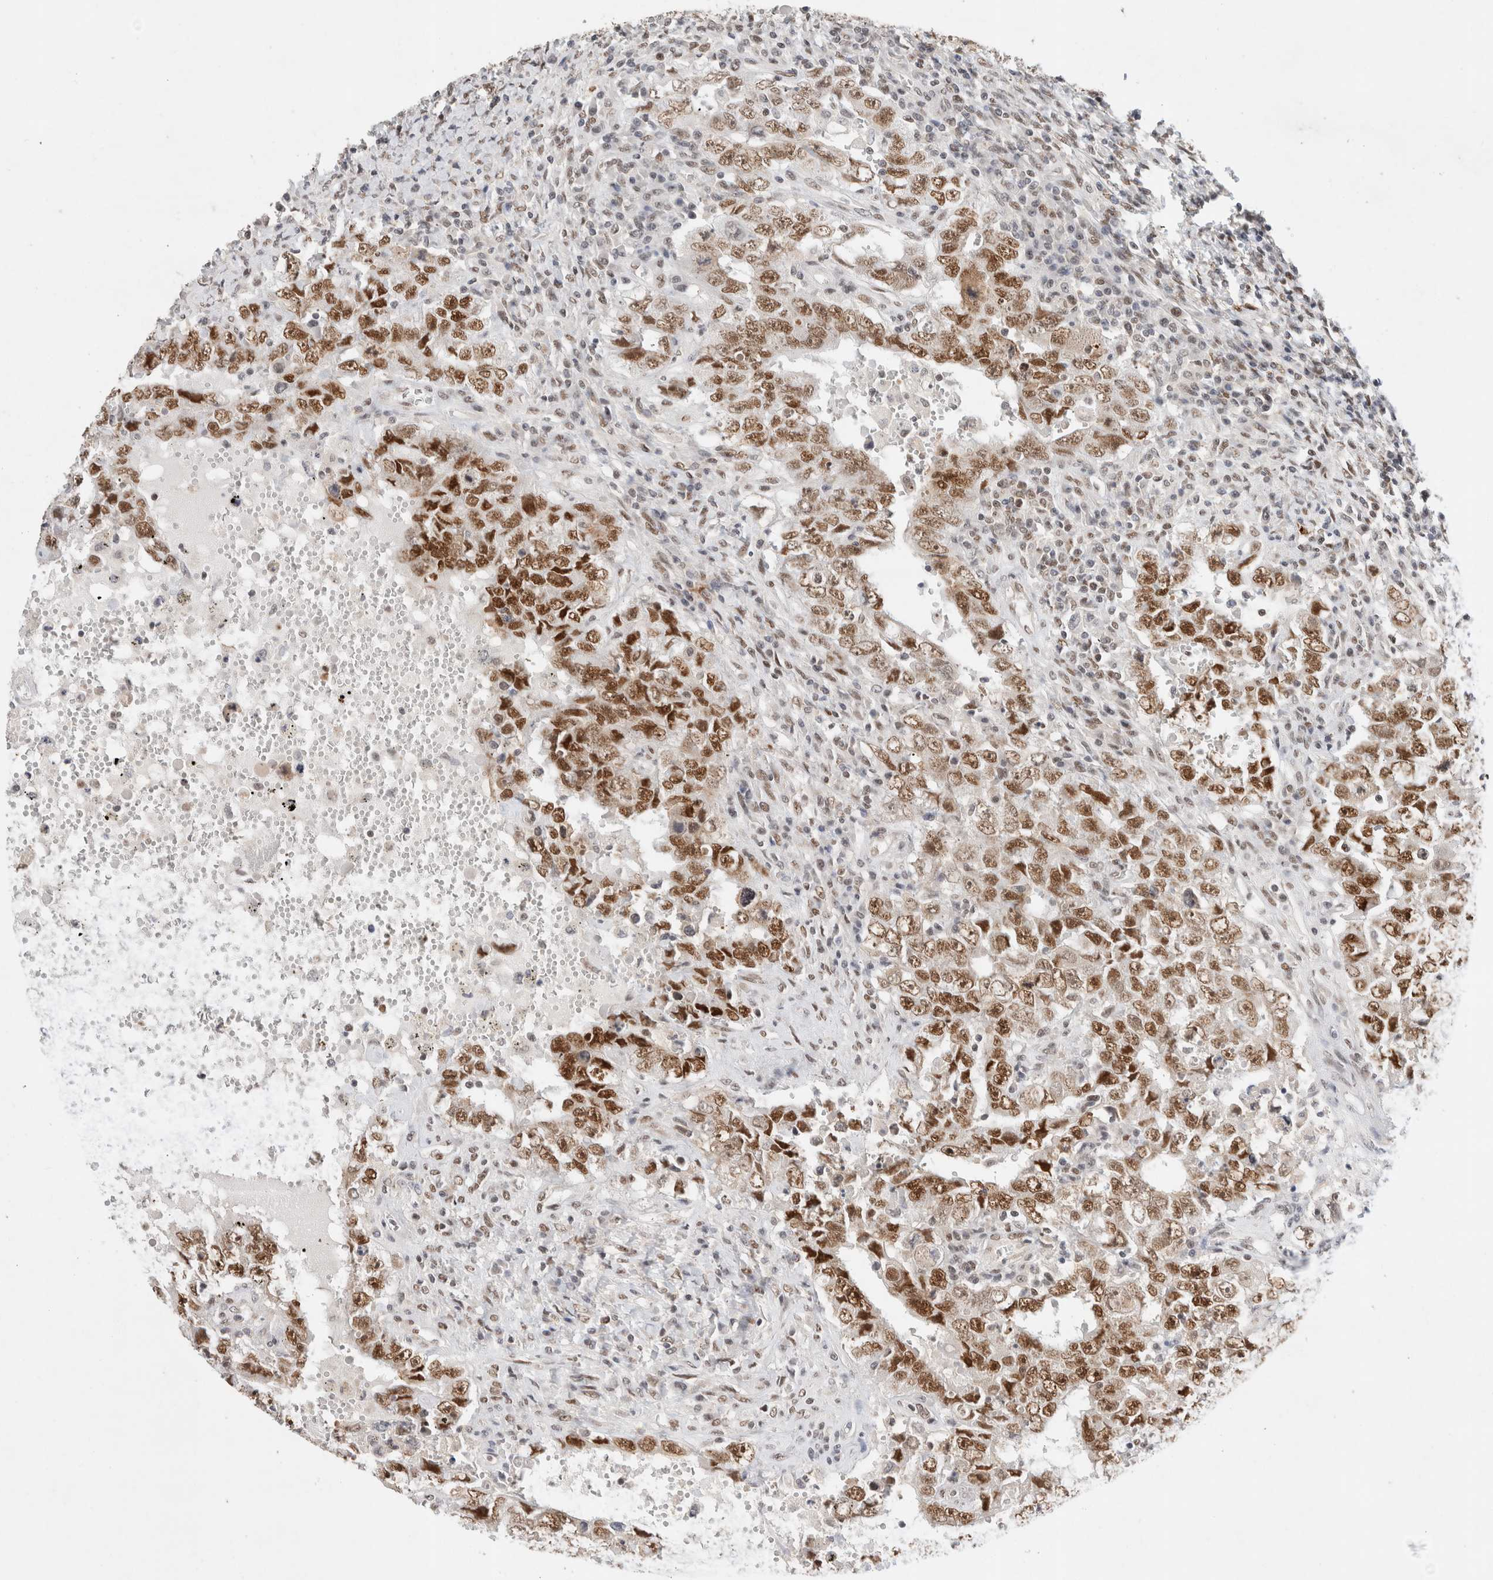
{"staining": {"intensity": "moderate", "quantity": ">75%", "location": "nuclear"}, "tissue": "testis cancer", "cell_type": "Tumor cells", "image_type": "cancer", "snomed": [{"axis": "morphology", "description": "Carcinoma, Embryonal, NOS"}, {"axis": "topography", "description": "Testis"}], "caption": "Moderate nuclear expression is seen in approximately >75% of tumor cells in testis cancer. The staining is performed using DAB brown chromogen to label protein expression. The nuclei are counter-stained blue using hematoxylin.", "gene": "GTF2I", "patient": {"sex": "male", "age": 26}}